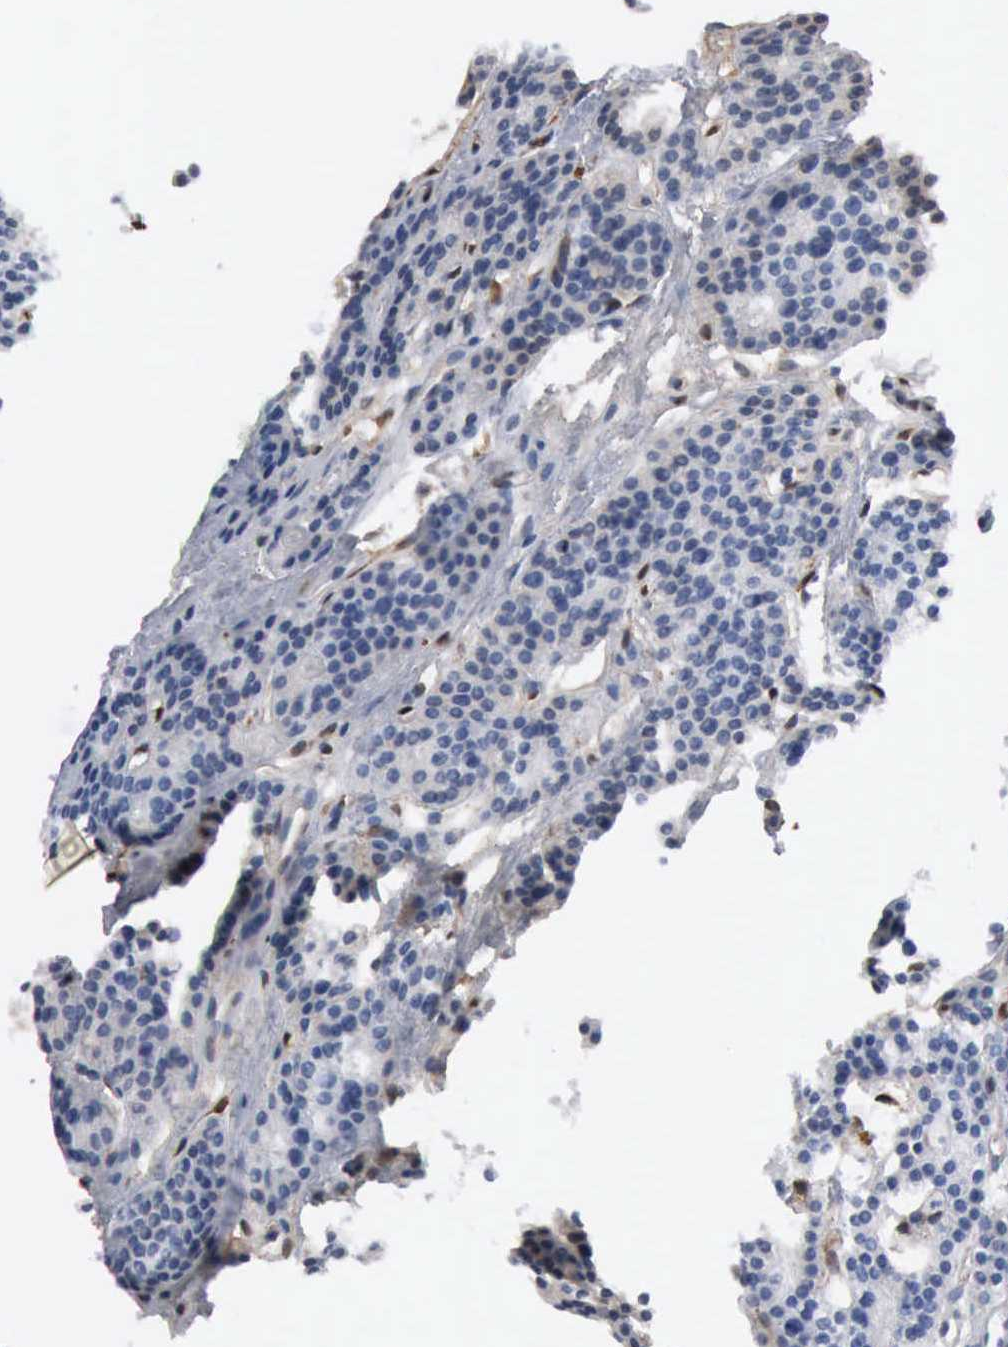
{"staining": {"intensity": "negative", "quantity": "none", "location": "none"}, "tissue": "parathyroid gland", "cell_type": "Glandular cells", "image_type": "normal", "snomed": [{"axis": "morphology", "description": "Normal tissue, NOS"}, {"axis": "topography", "description": "Parathyroid gland"}], "caption": "High magnification brightfield microscopy of normal parathyroid gland stained with DAB (3,3'-diaminobenzidine) (brown) and counterstained with hematoxylin (blue): glandular cells show no significant staining. (Stains: DAB IHC with hematoxylin counter stain, Microscopy: brightfield microscopy at high magnification).", "gene": "FSCN1", "patient": {"sex": "female", "age": 70}}